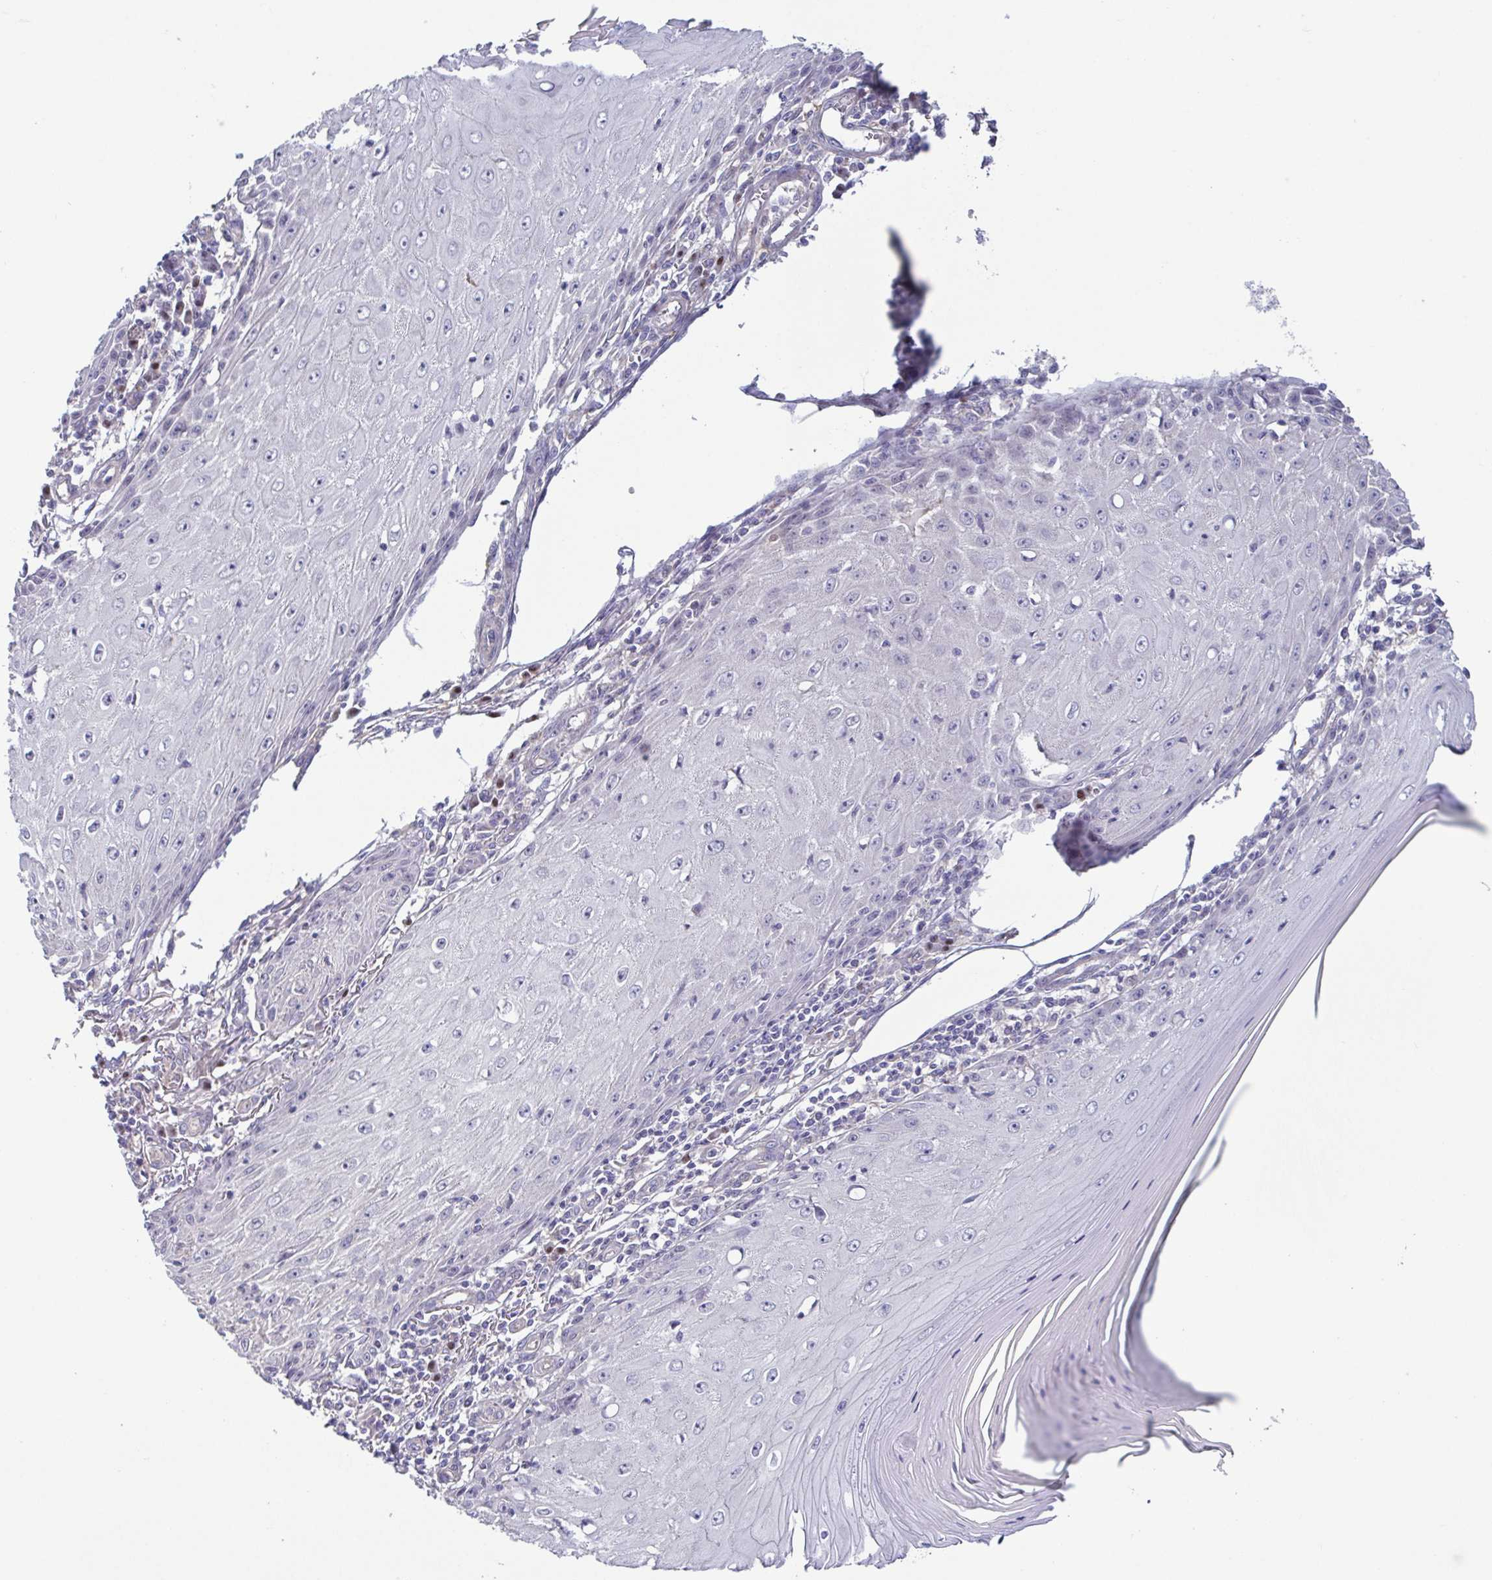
{"staining": {"intensity": "negative", "quantity": "none", "location": "none"}, "tissue": "skin cancer", "cell_type": "Tumor cells", "image_type": "cancer", "snomed": [{"axis": "morphology", "description": "Squamous cell carcinoma, NOS"}, {"axis": "topography", "description": "Skin"}], "caption": "An image of human skin squamous cell carcinoma is negative for staining in tumor cells.", "gene": "UBE2Q1", "patient": {"sex": "female", "age": 73}}